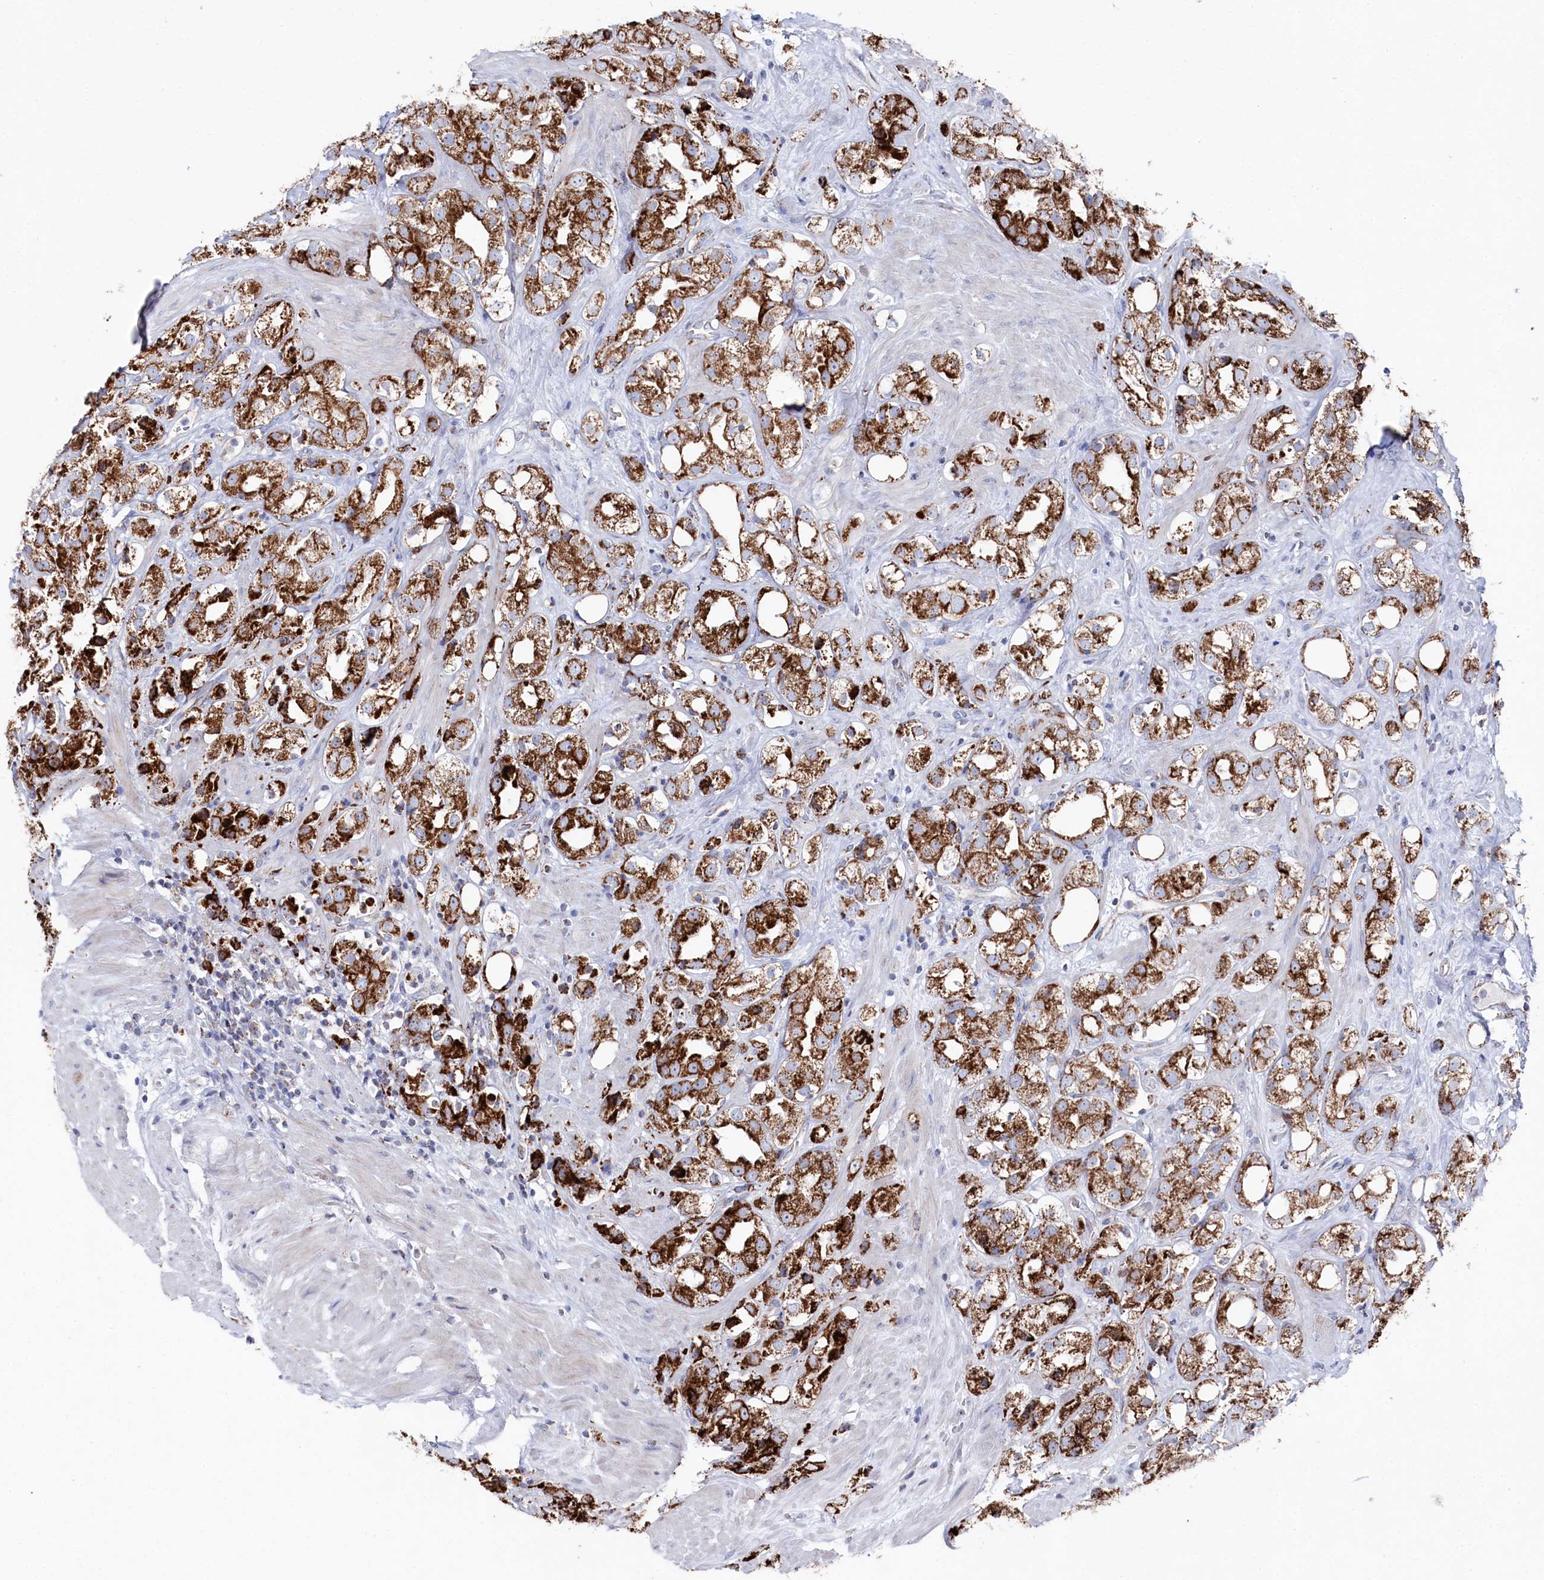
{"staining": {"intensity": "strong", "quantity": ">75%", "location": "cytoplasmic/membranous"}, "tissue": "prostate cancer", "cell_type": "Tumor cells", "image_type": "cancer", "snomed": [{"axis": "morphology", "description": "Adenocarcinoma, NOS"}, {"axis": "topography", "description": "Prostate"}], "caption": "This micrograph displays immunohistochemistry (IHC) staining of prostate cancer (adenocarcinoma), with high strong cytoplasmic/membranous positivity in approximately >75% of tumor cells.", "gene": "GLS2", "patient": {"sex": "male", "age": 79}}